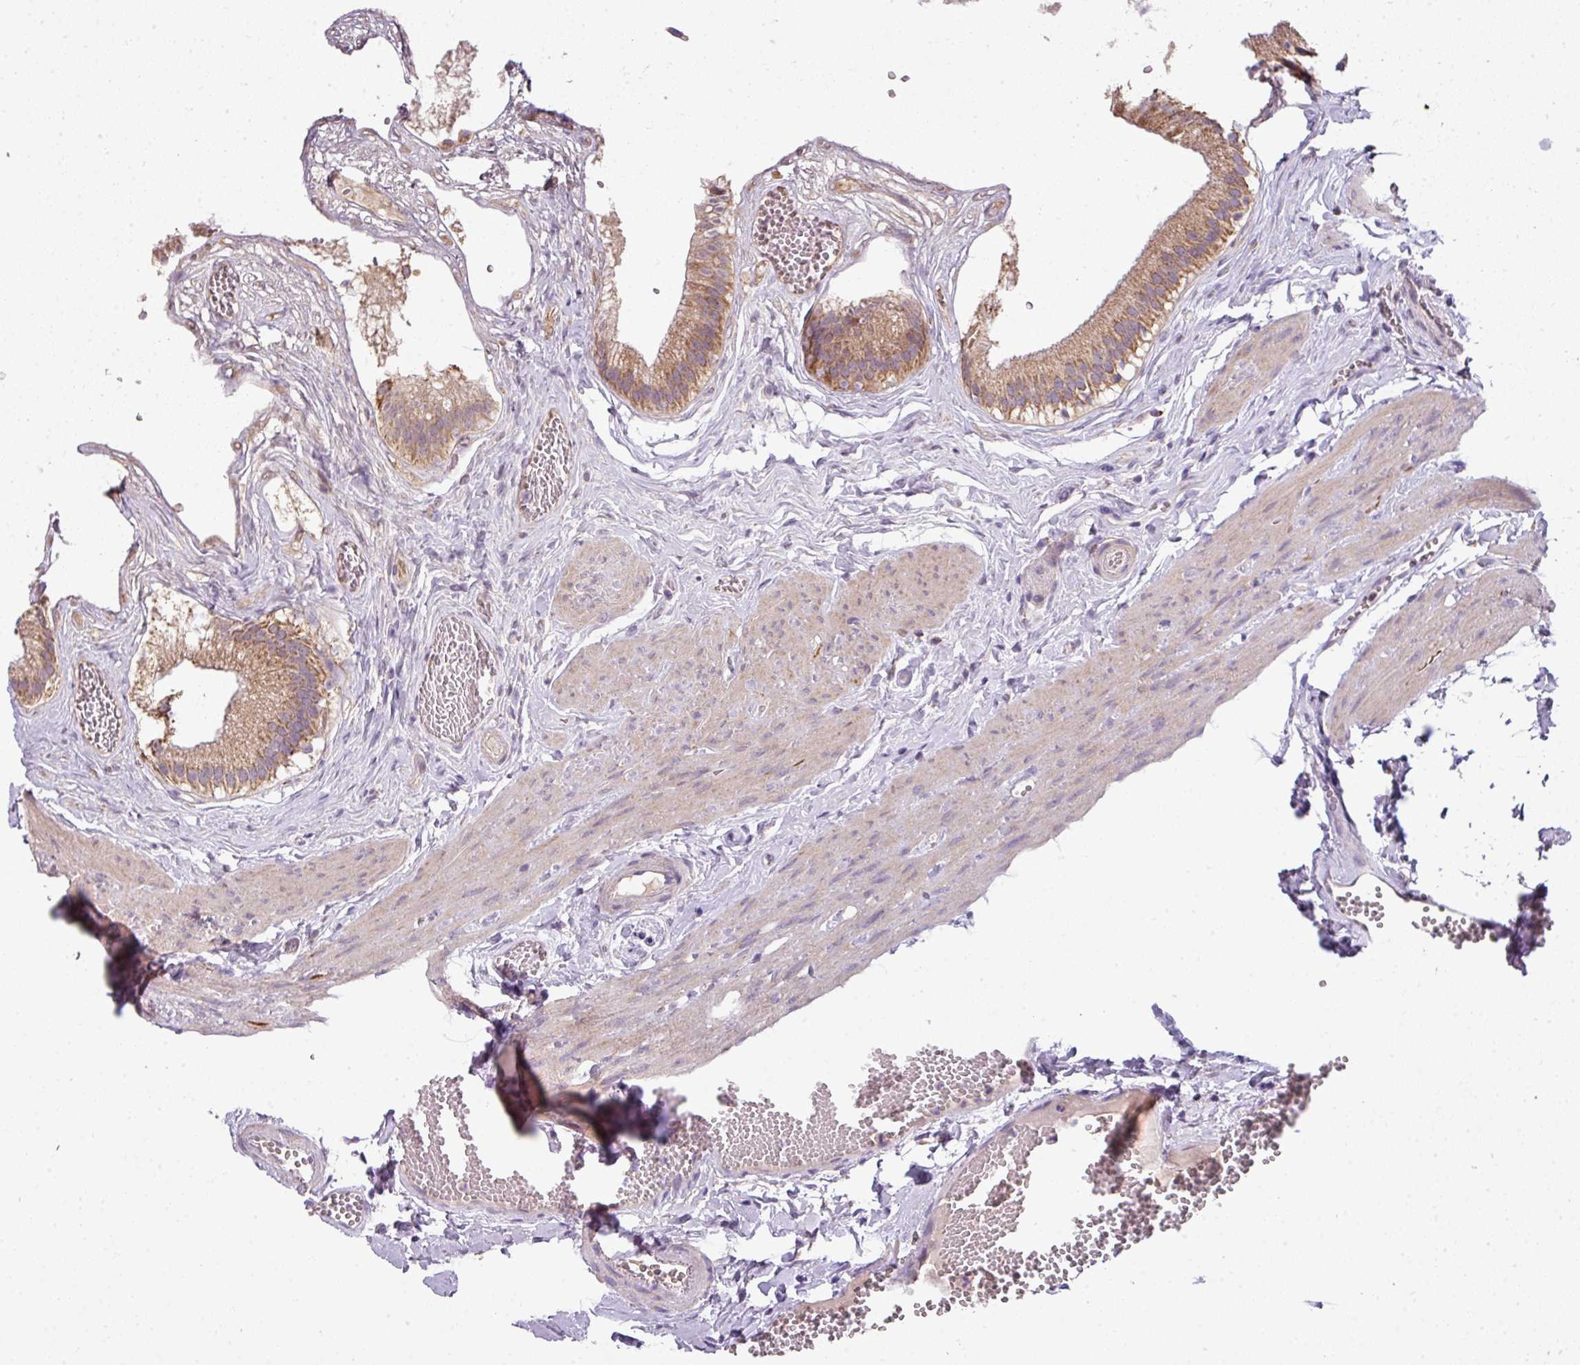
{"staining": {"intensity": "moderate", "quantity": ">75%", "location": "cytoplasmic/membranous"}, "tissue": "gallbladder", "cell_type": "Glandular cells", "image_type": "normal", "snomed": [{"axis": "morphology", "description": "Normal tissue, NOS"}, {"axis": "topography", "description": "Gallbladder"}], "caption": "An IHC histopathology image of unremarkable tissue is shown. Protein staining in brown shows moderate cytoplasmic/membranous positivity in gallbladder within glandular cells.", "gene": "PALS2", "patient": {"sex": "female", "age": 54}}